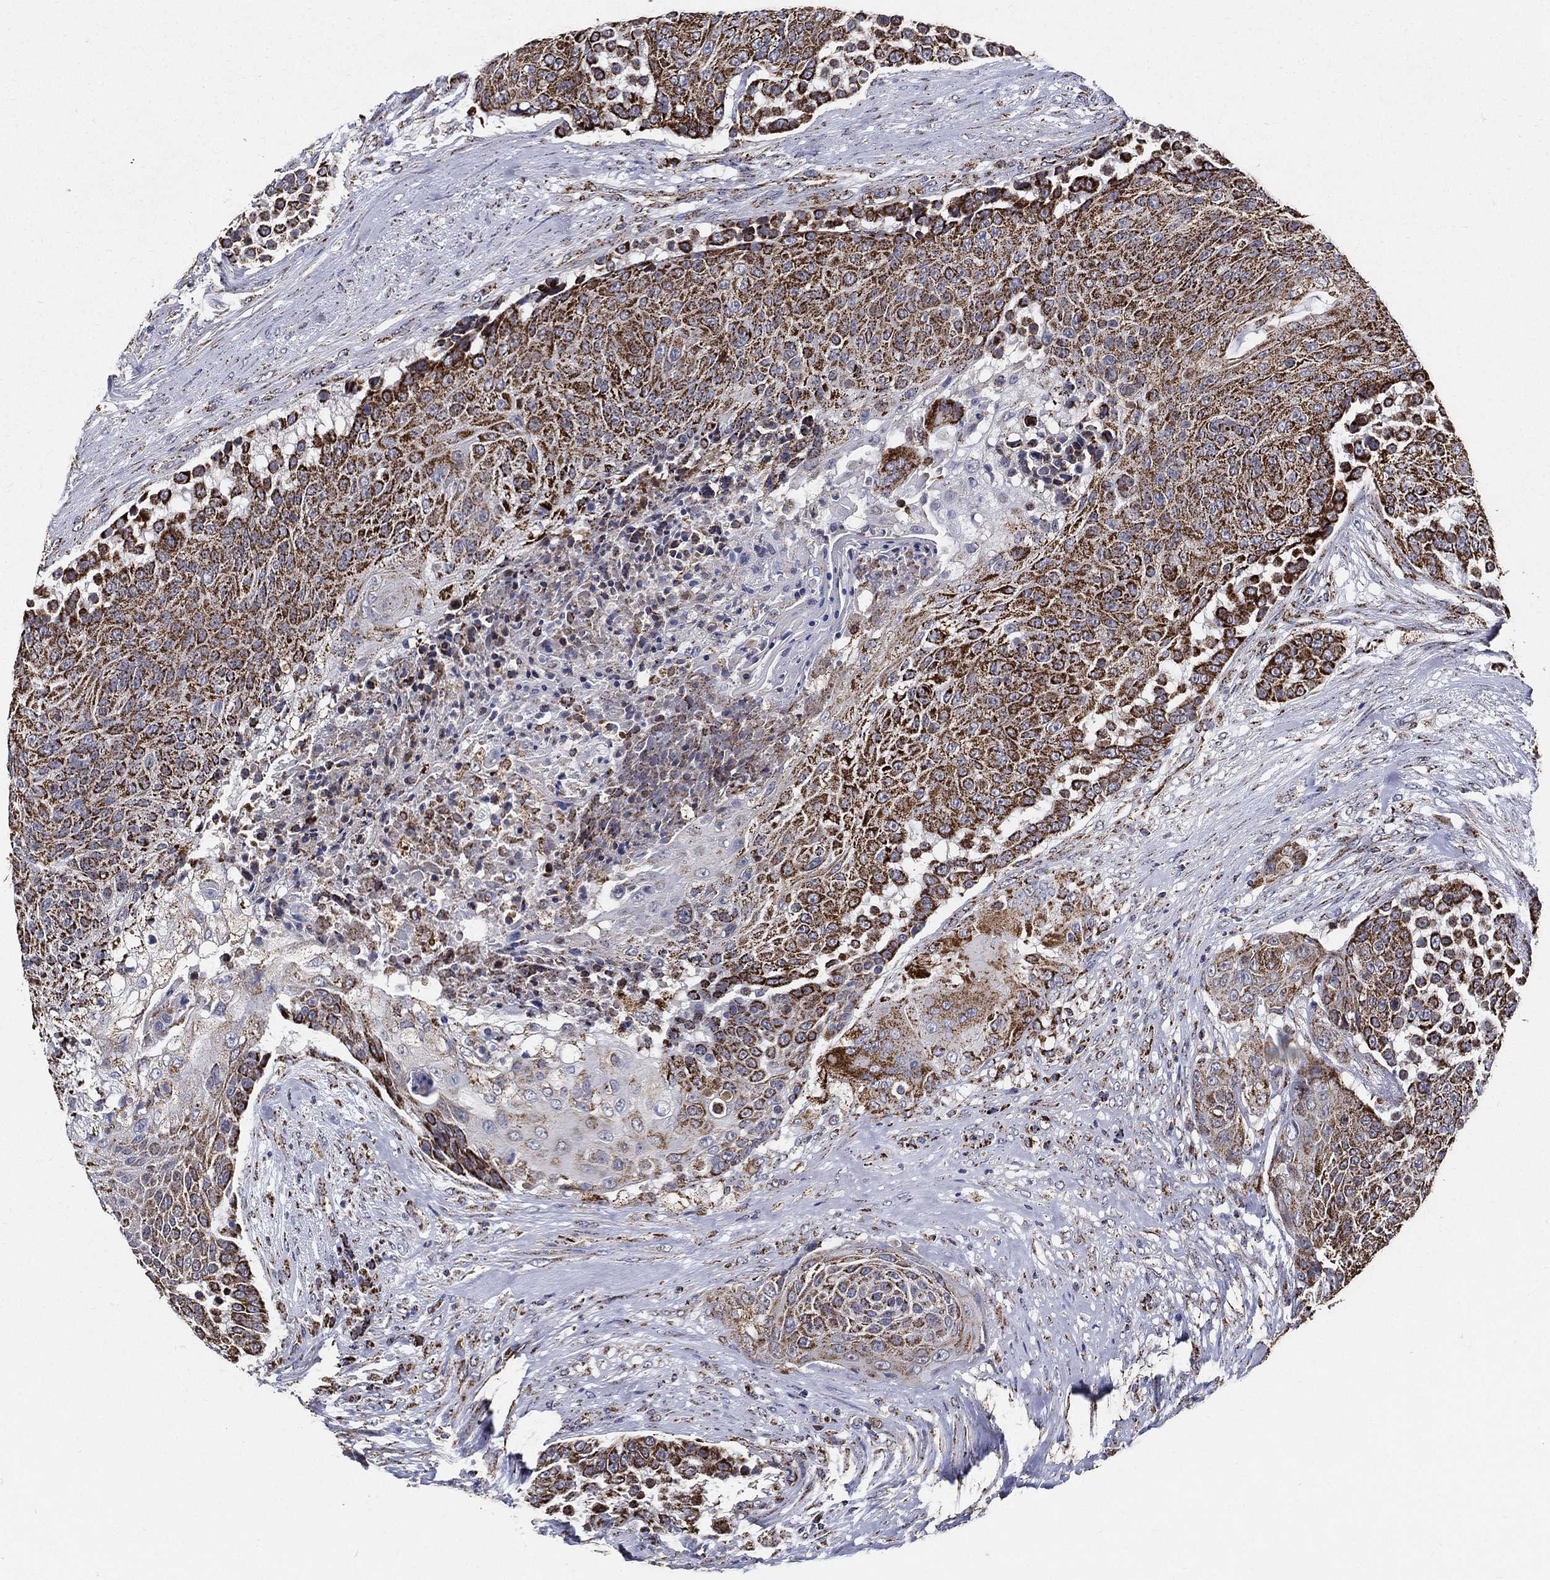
{"staining": {"intensity": "strong", "quantity": ">75%", "location": "cytoplasmic/membranous"}, "tissue": "urothelial cancer", "cell_type": "Tumor cells", "image_type": "cancer", "snomed": [{"axis": "morphology", "description": "Urothelial carcinoma, High grade"}, {"axis": "topography", "description": "Urinary bladder"}], "caption": "Immunohistochemistry (IHC) histopathology image of human high-grade urothelial carcinoma stained for a protein (brown), which demonstrates high levels of strong cytoplasmic/membranous expression in about >75% of tumor cells.", "gene": "NDUFAB1", "patient": {"sex": "female", "age": 63}}